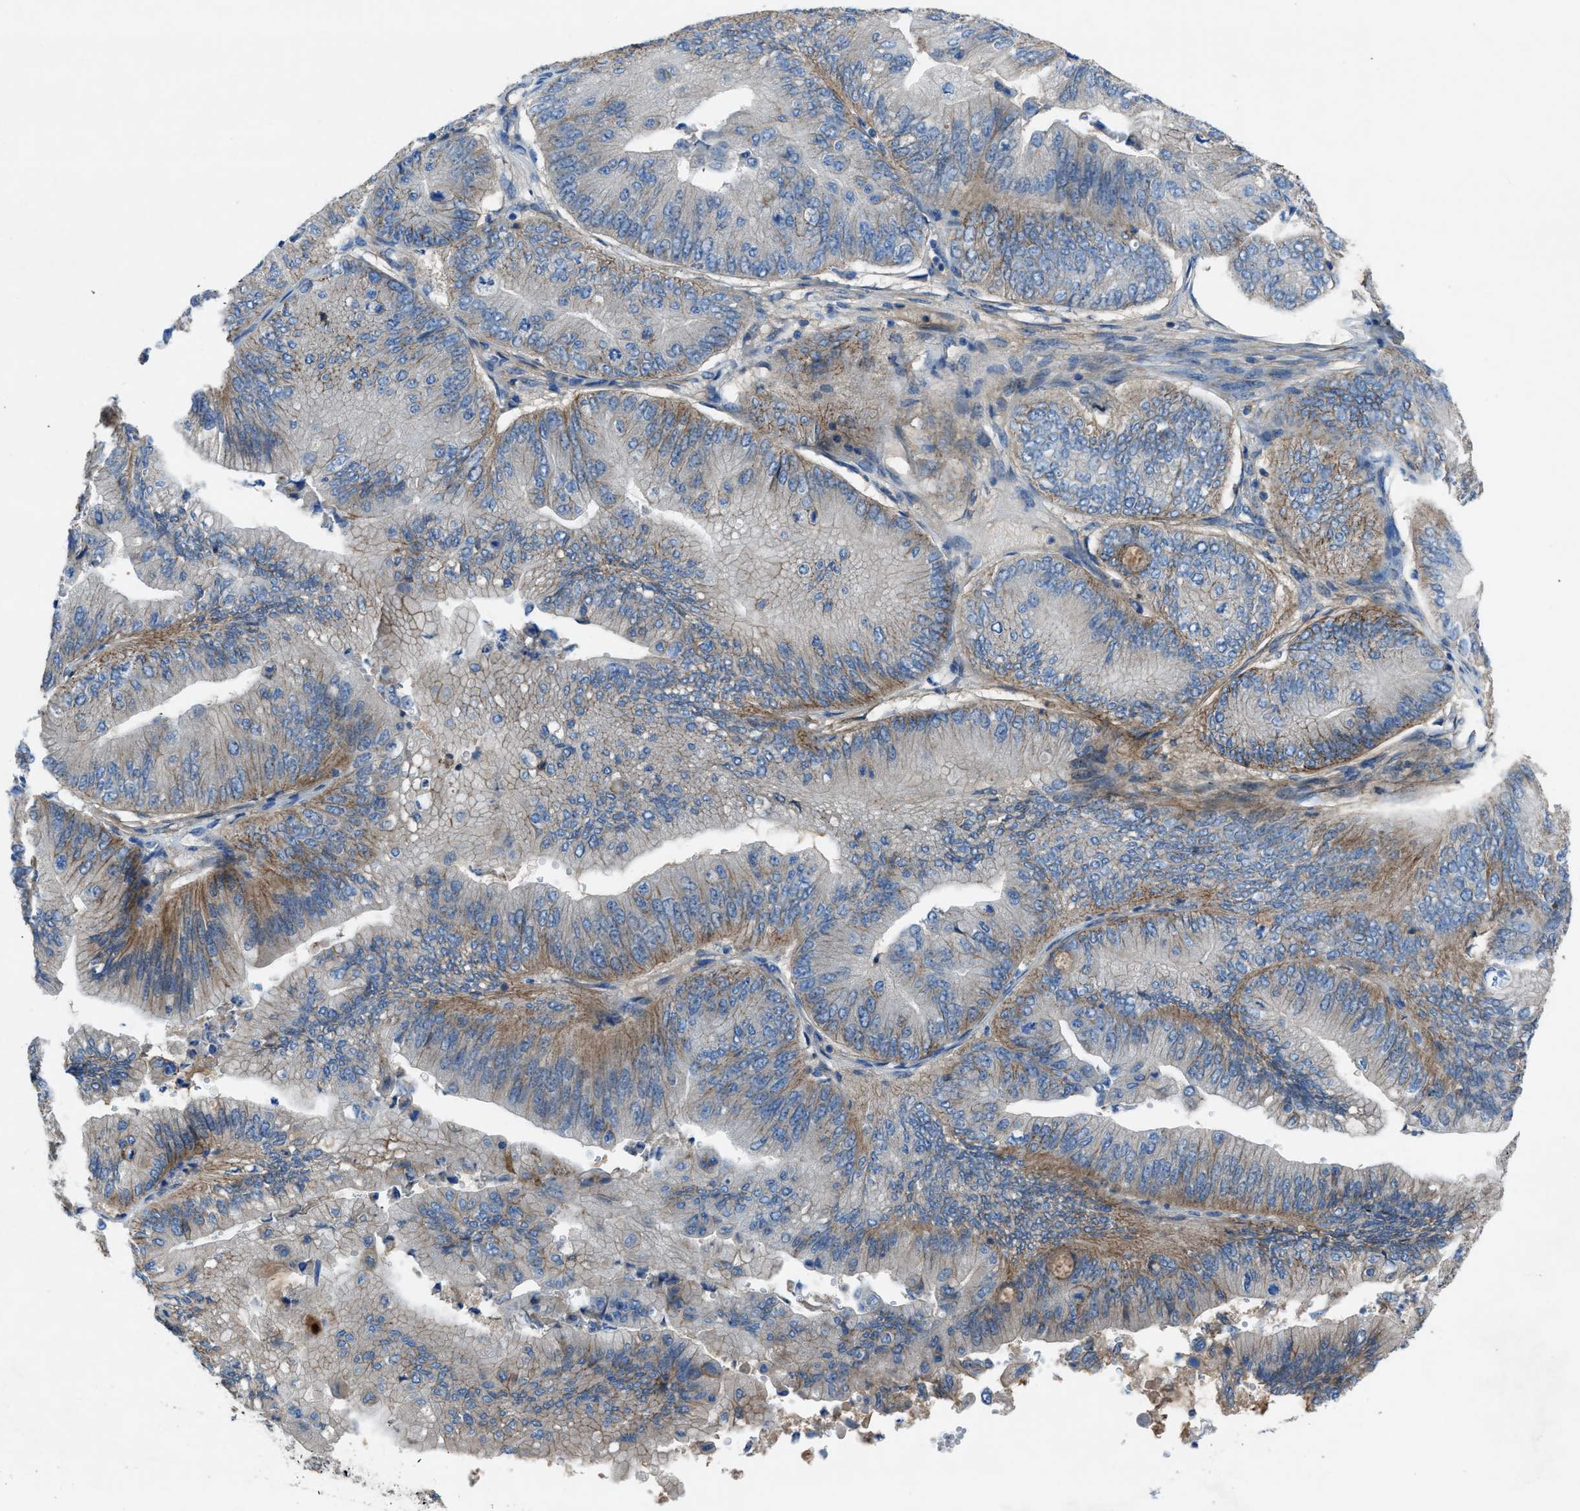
{"staining": {"intensity": "moderate", "quantity": "25%-75%", "location": "cytoplasmic/membranous"}, "tissue": "ovarian cancer", "cell_type": "Tumor cells", "image_type": "cancer", "snomed": [{"axis": "morphology", "description": "Cystadenocarcinoma, mucinous, NOS"}, {"axis": "topography", "description": "Ovary"}], "caption": "DAB (3,3'-diaminobenzidine) immunohistochemical staining of human ovarian cancer displays moderate cytoplasmic/membranous protein positivity in about 25%-75% of tumor cells.", "gene": "PTGFRN", "patient": {"sex": "female", "age": 61}}